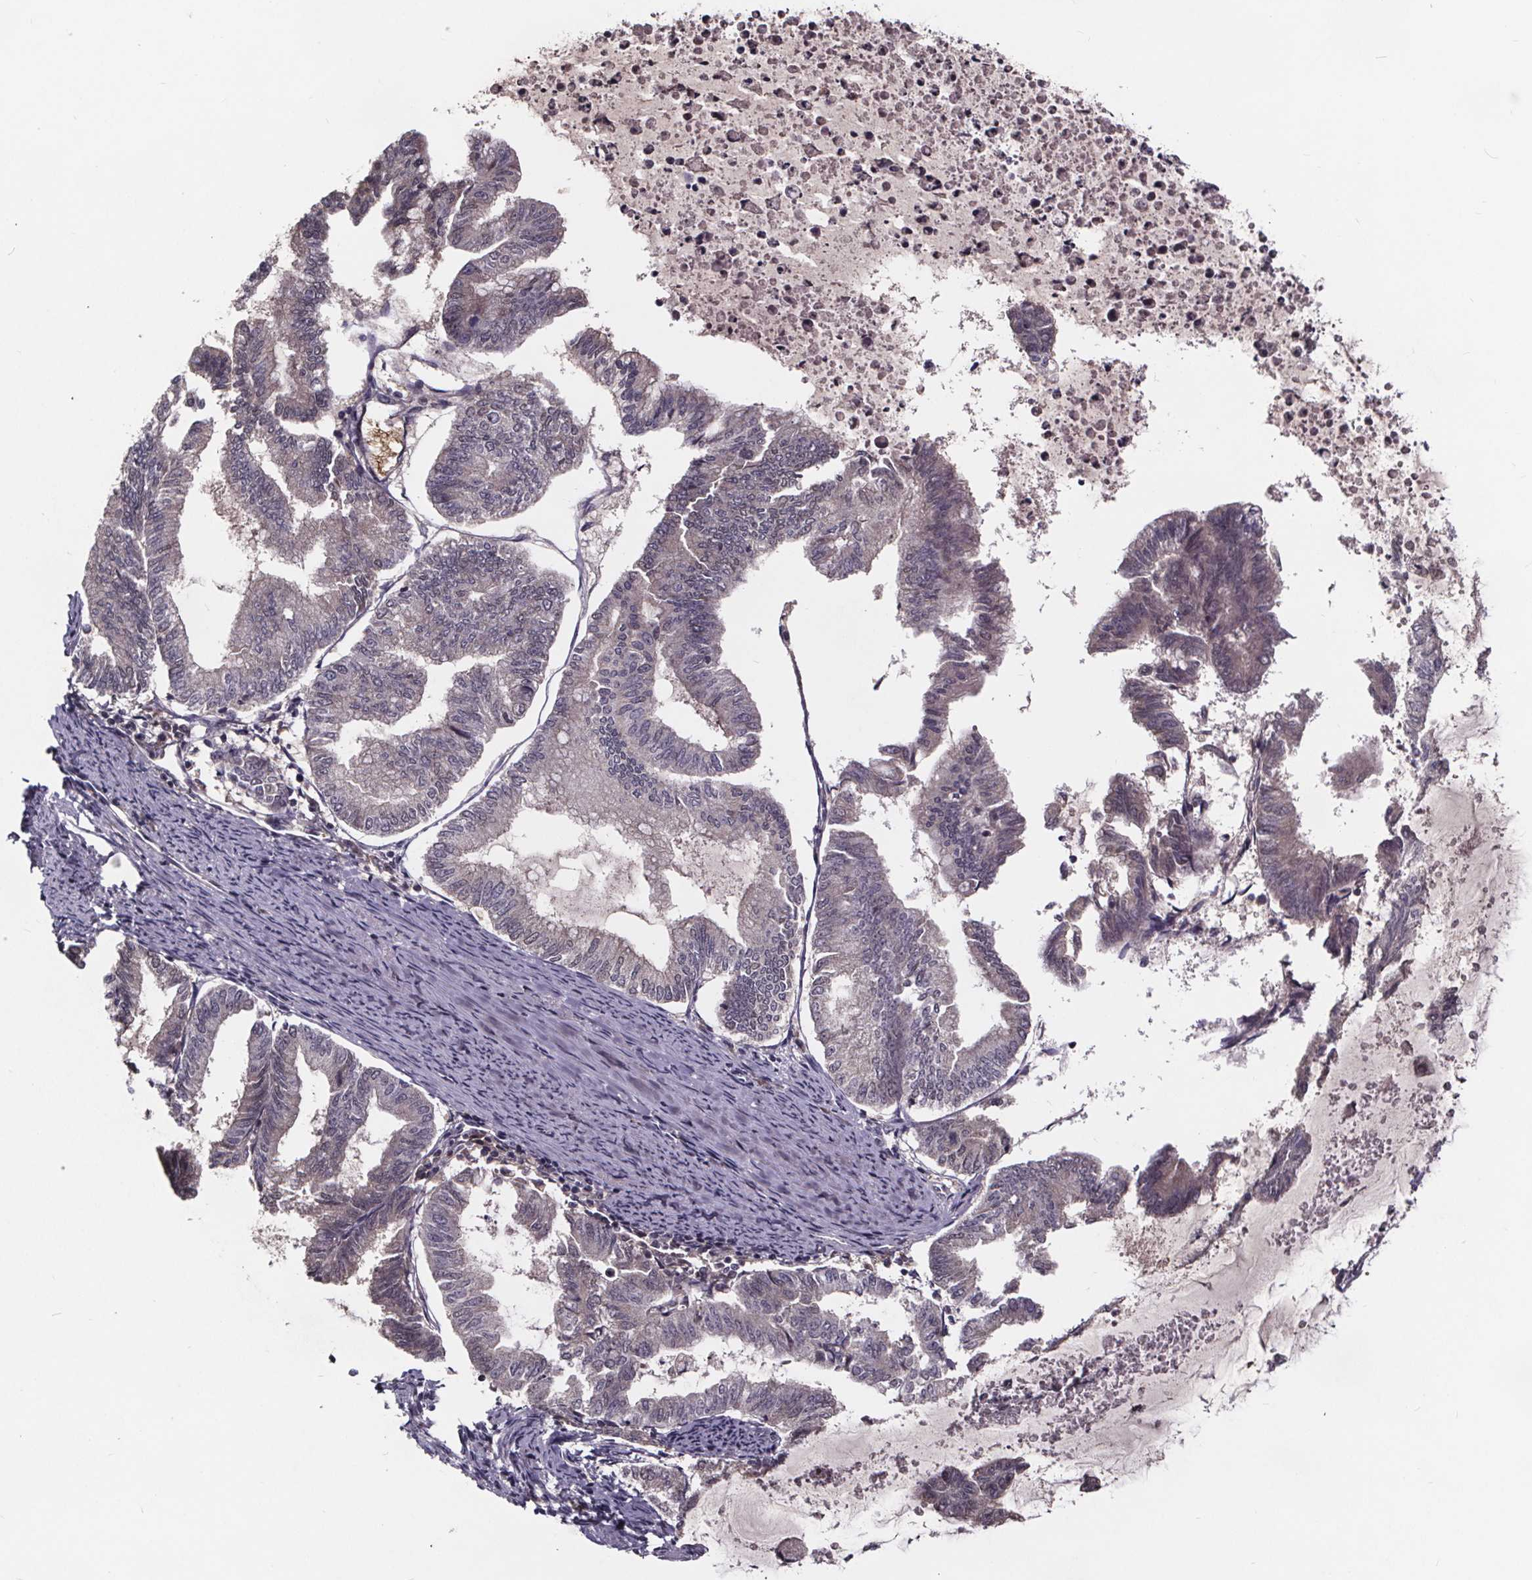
{"staining": {"intensity": "moderate", "quantity": "<25%", "location": "cytoplasmic/membranous"}, "tissue": "endometrial cancer", "cell_type": "Tumor cells", "image_type": "cancer", "snomed": [{"axis": "morphology", "description": "Adenocarcinoma, NOS"}, {"axis": "topography", "description": "Endometrium"}], "caption": "IHC of human adenocarcinoma (endometrial) shows low levels of moderate cytoplasmic/membranous expression in approximately <25% of tumor cells.", "gene": "SMIM1", "patient": {"sex": "female", "age": 79}}